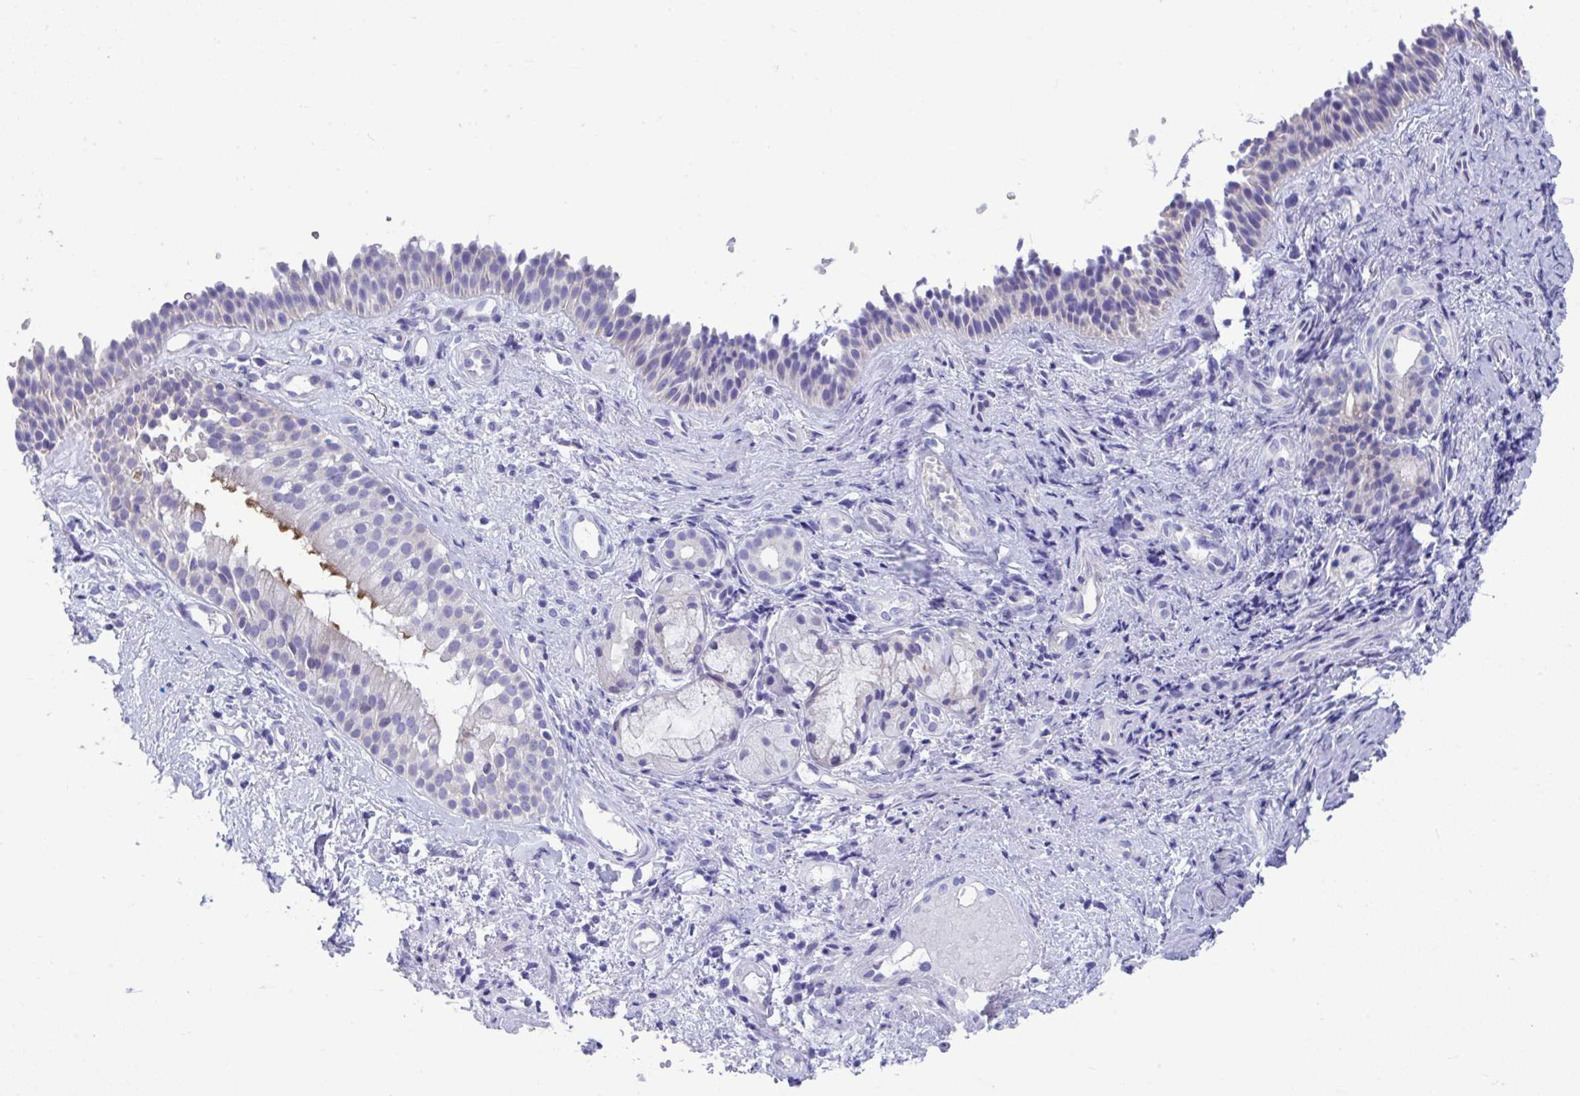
{"staining": {"intensity": "moderate", "quantity": "<25%", "location": "cytoplasmic/membranous"}, "tissue": "nasopharynx", "cell_type": "Respiratory epithelial cells", "image_type": "normal", "snomed": [{"axis": "morphology", "description": "Normal tissue, NOS"}, {"axis": "morphology", "description": "Inflammation, NOS"}, {"axis": "topography", "description": "Nasopharynx"}], "caption": "A brown stain labels moderate cytoplasmic/membranous expression of a protein in respiratory epithelial cells of benign nasopharynx.", "gene": "ISL1", "patient": {"sex": "male", "age": 54}}